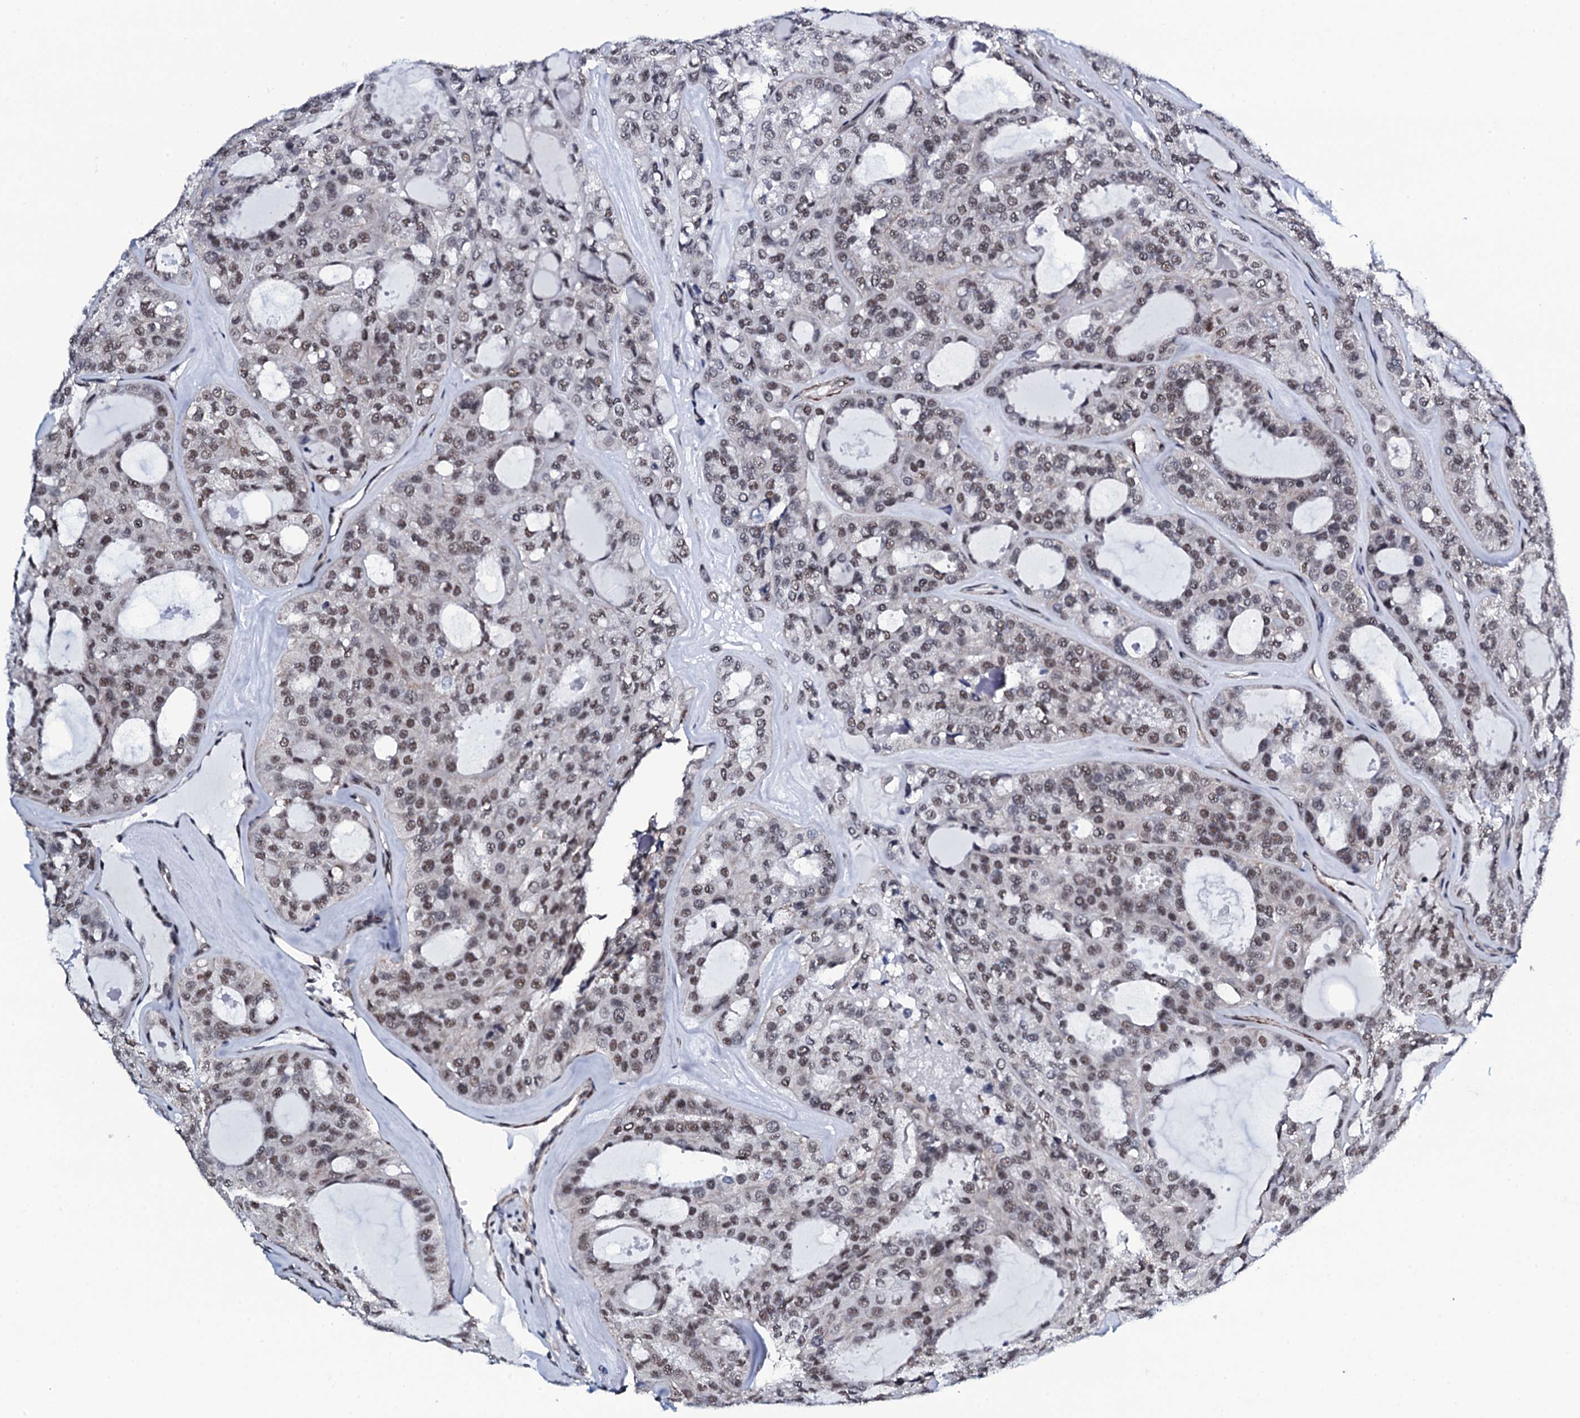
{"staining": {"intensity": "weak", "quantity": "25%-75%", "location": "nuclear"}, "tissue": "thyroid cancer", "cell_type": "Tumor cells", "image_type": "cancer", "snomed": [{"axis": "morphology", "description": "Follicular adenoma carcinoma, NOS"}, {"axis": "topography", "description": "Thyroid gland"}], "caption": "Protein analysis of thyroid cancer tissue shows weak nuclear positivity in approximately 25%-75% of tumor cells. (brown staining indicates protein expression, while blue staining denotes nuclei).", "gene": "CWC15", "patient": {"sex": "male", "age": 75}}